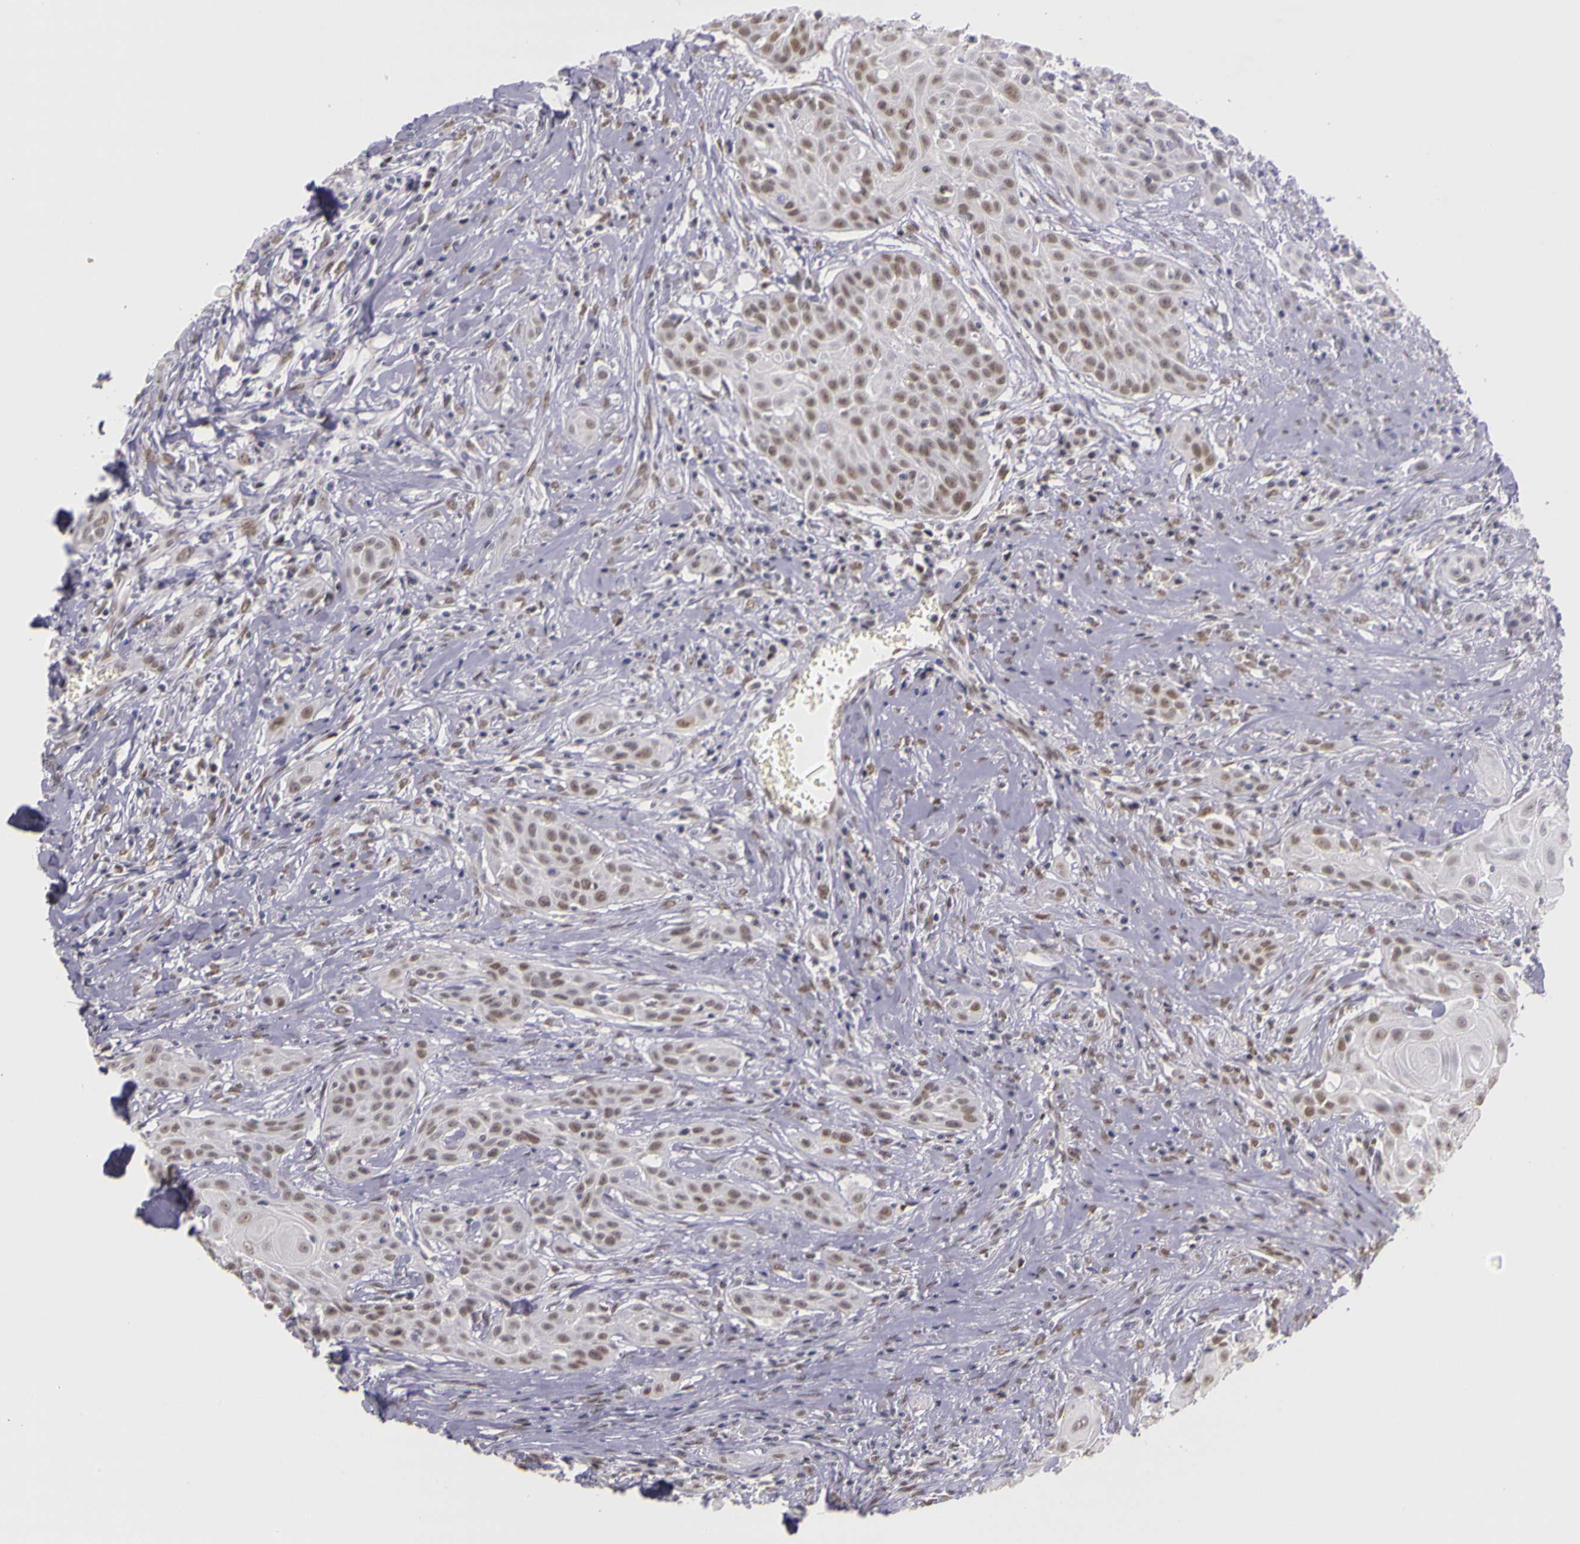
{"staining": {"intensity": "weak", "quantity": "25%-75%", "location": "nuclear"}, "tissue": "head and neck cancer", "cell_type": "Tumor cells", "image_type": "cancer", "snomed": [{"axis": "morphology", "description": "Squamous cell carcinoma, NOS"}, {"axis": "morphology", "description": "Squamous cell carcinoma, metastatic, NOS"}, {"axis": "topography", "description": "Lymph node"}, {"axis": "topography", "description": "Salivary gland"}, {"axis": "topography", "description": "Head-Neck"}], "caption": "Protein expression analysis of human metastatic squamous cell carcinoma (head and neck) reveals weak nuclear staining in about 25%-75% of tumor cells.", "gene": "WDR13", "patient": {"sex": "female", "age": 74}}